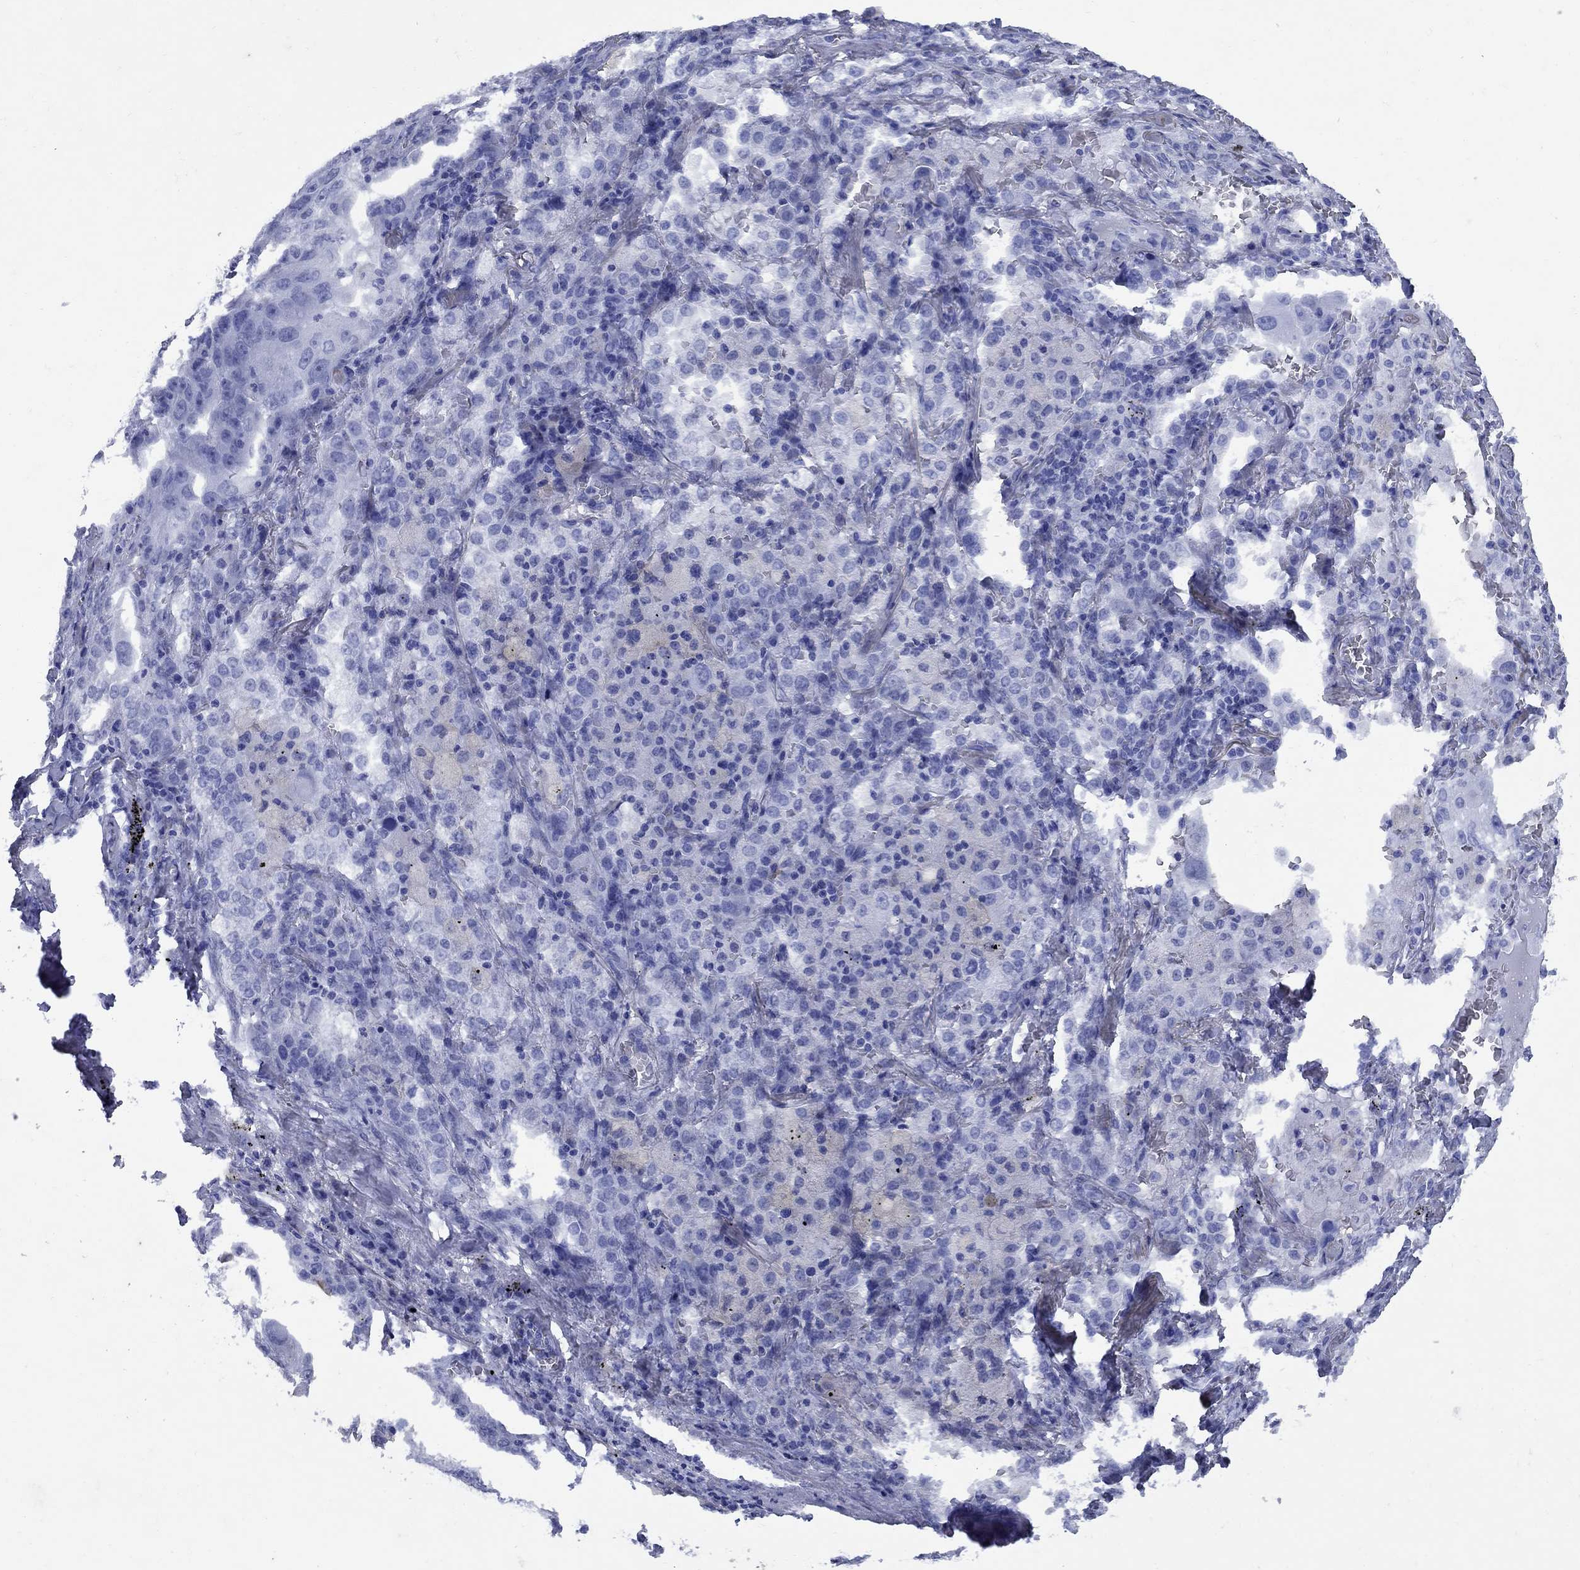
{"staining": {"intensity": "negative", "quantity": "none", "location": "none"}, "tissue": "lung cancer", "cell_type": "Tumor cells", "image_type": "cancer", "snomed": [{"axis": "morphology", "description": "Adenocarcinoma, NOS"}, {"axis": "topography", "description": "Lung"}], "caption": "This is an immunohistochemistry (IHC) photomicrograph of adenocarcinoma (lung). There is no positivity in tumor cells.", "gene": "CD1A", "patient": {"sex": "female", "age": 61}}